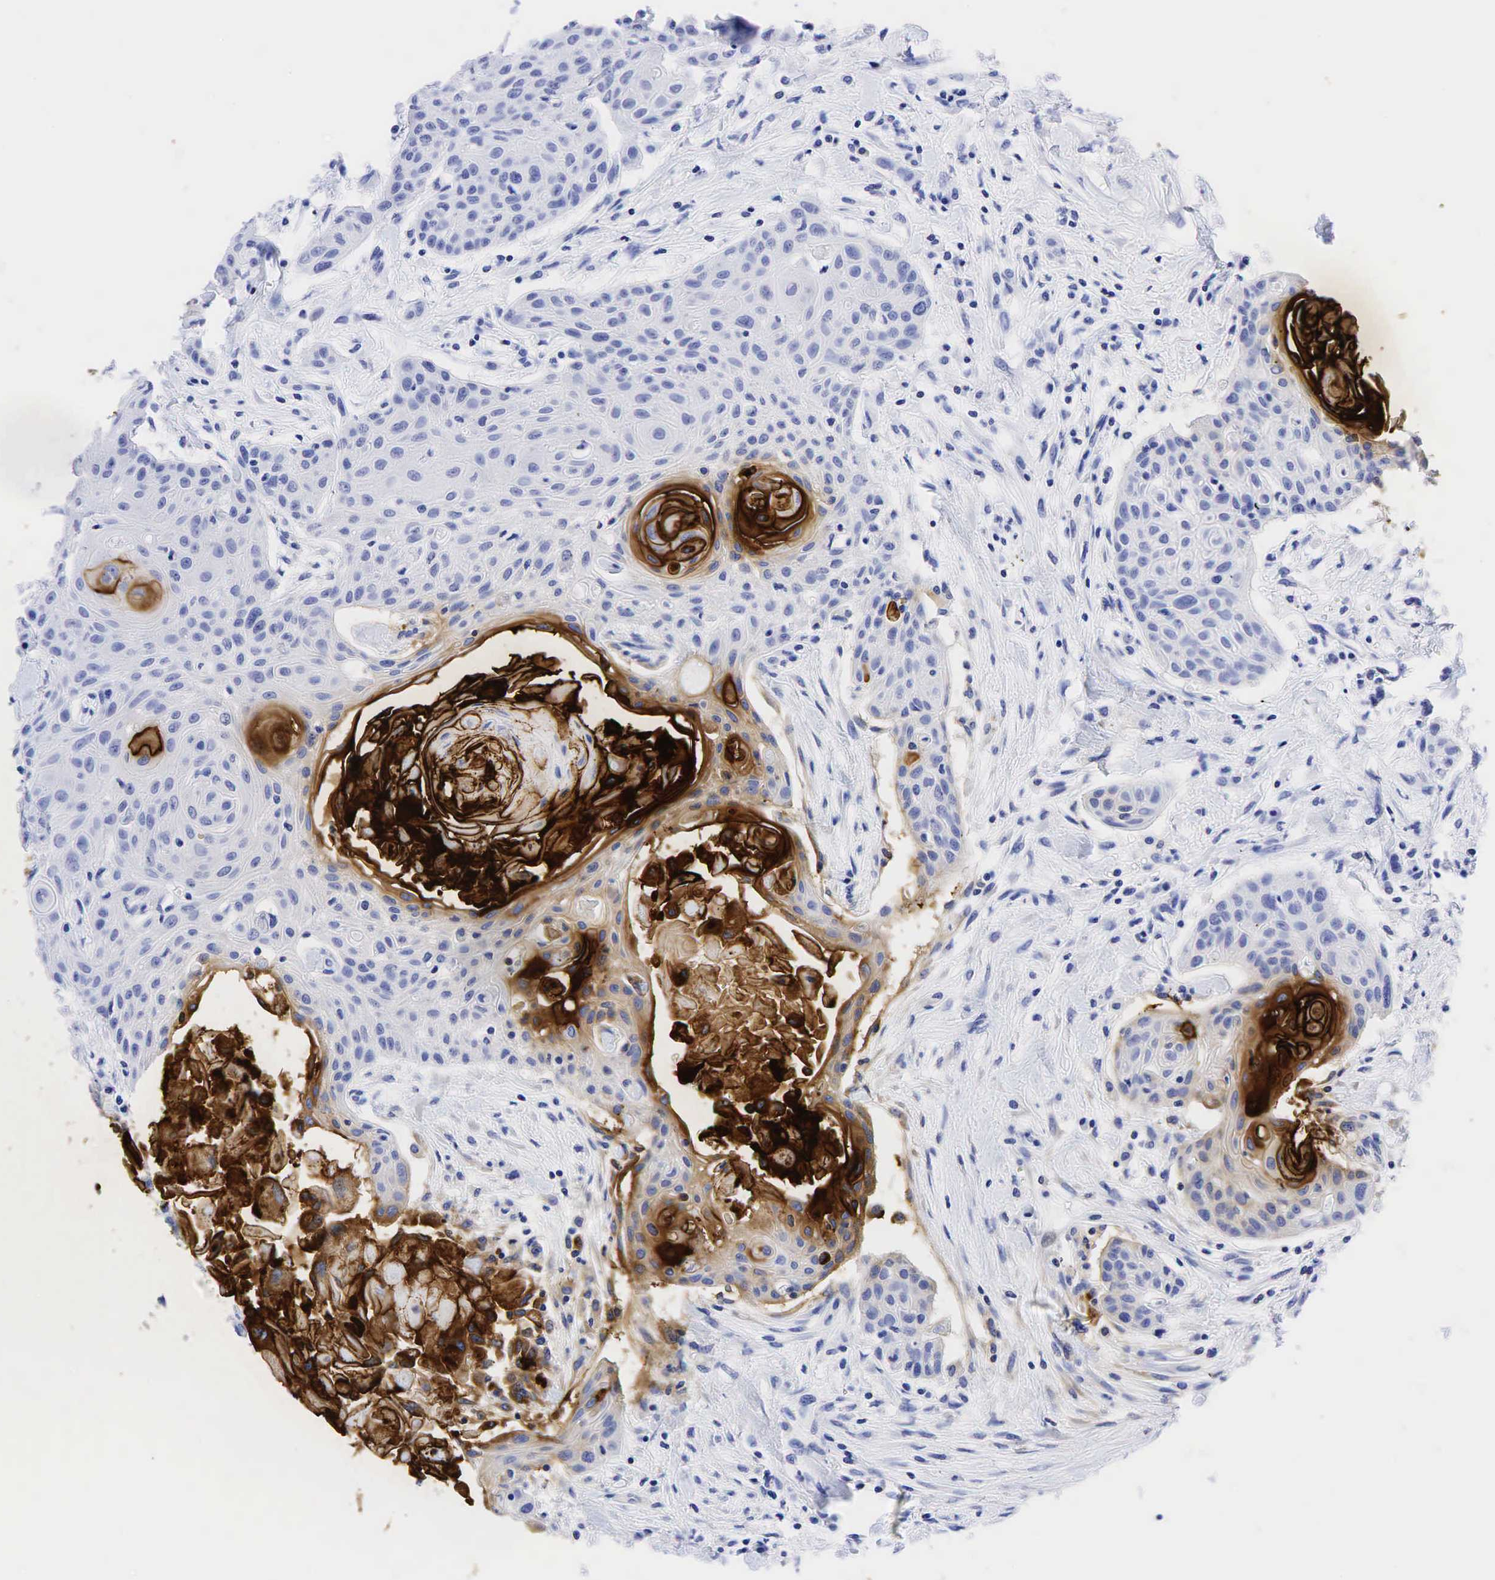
{"staining": {"intensity": "moderate", "quantity": "<25%", "location": "cytoplasmic/membranous"}, "tissue": "head and neck cancer", "cell_type": "Tumor cells", "image_type": "cancer", "snomed": [{"axis": "morphology", "description": "Squamous cell carcinoma, NOS"}, {"axis": "morphology", "description": "Squamous cell carcinoma, metastatic, NOS"}, {"axis": "topography", "description": "Lymph node"}, {"axis": "topography", "description": "Salivary gland"}, {"axis": "topography", "description": "Head-Neck"}], "caption": "Moderate cytoplasmic/membranous protein staining is seen in approximately <25% of tumor cells in head and neck squamous cell carcinoma.", "gene": "CEACAM5", "patient": {"sex": "female", "age": 74}}